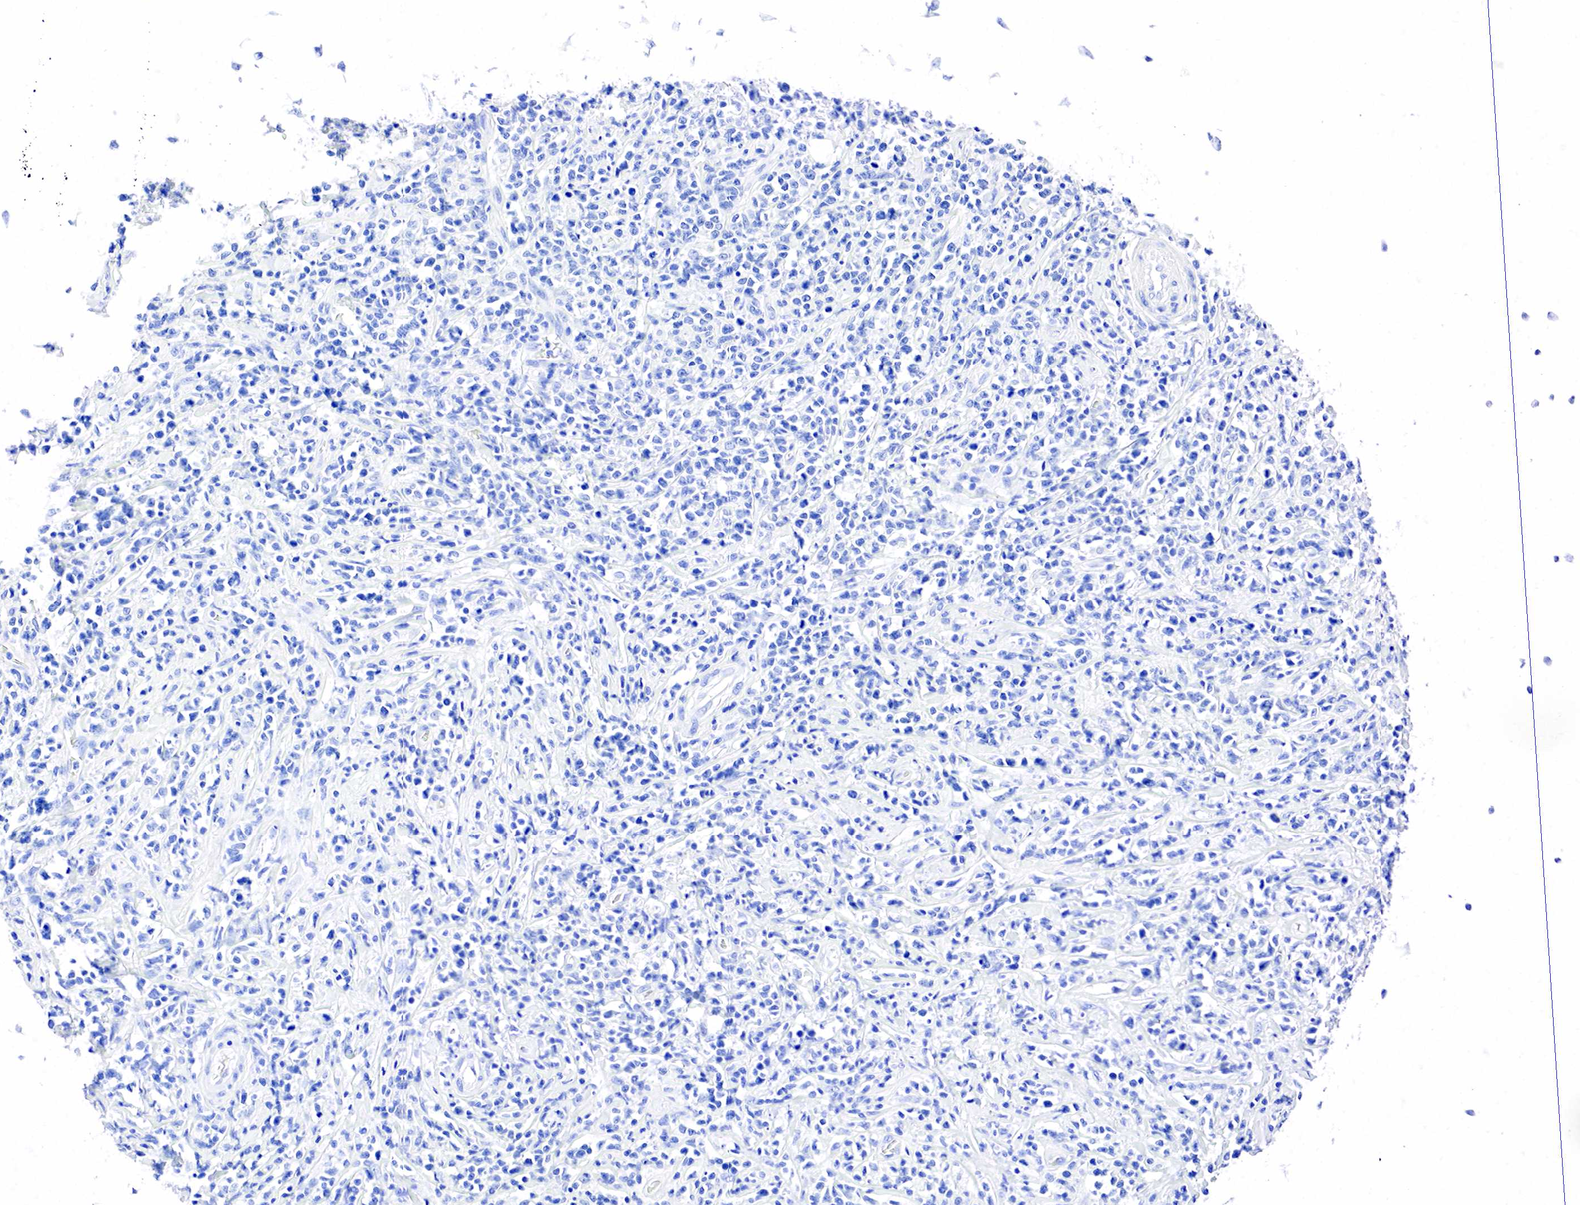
{"staining": {"intensity": "negative", "quantity": "none", "location": "none"}, "tissue": "lymphoma", "cell_type": "Tumor cells", "image_type": "cancer", "snomed": [{"axis": "morphology", "description": "Malignant lymphoma, non-Hodgkin's type, High grade"}, {"axis": "topography", "description": "Colon"}], "caption": "Immunohistochemistry image of human lymphoma stained for a protein (brown), which shows no positivity in tumor cells. (DAB immunohistochemistry with hematoxylin counter stain).", "gene": "PTH", "patient": {"sex": "male", "age": 82}}